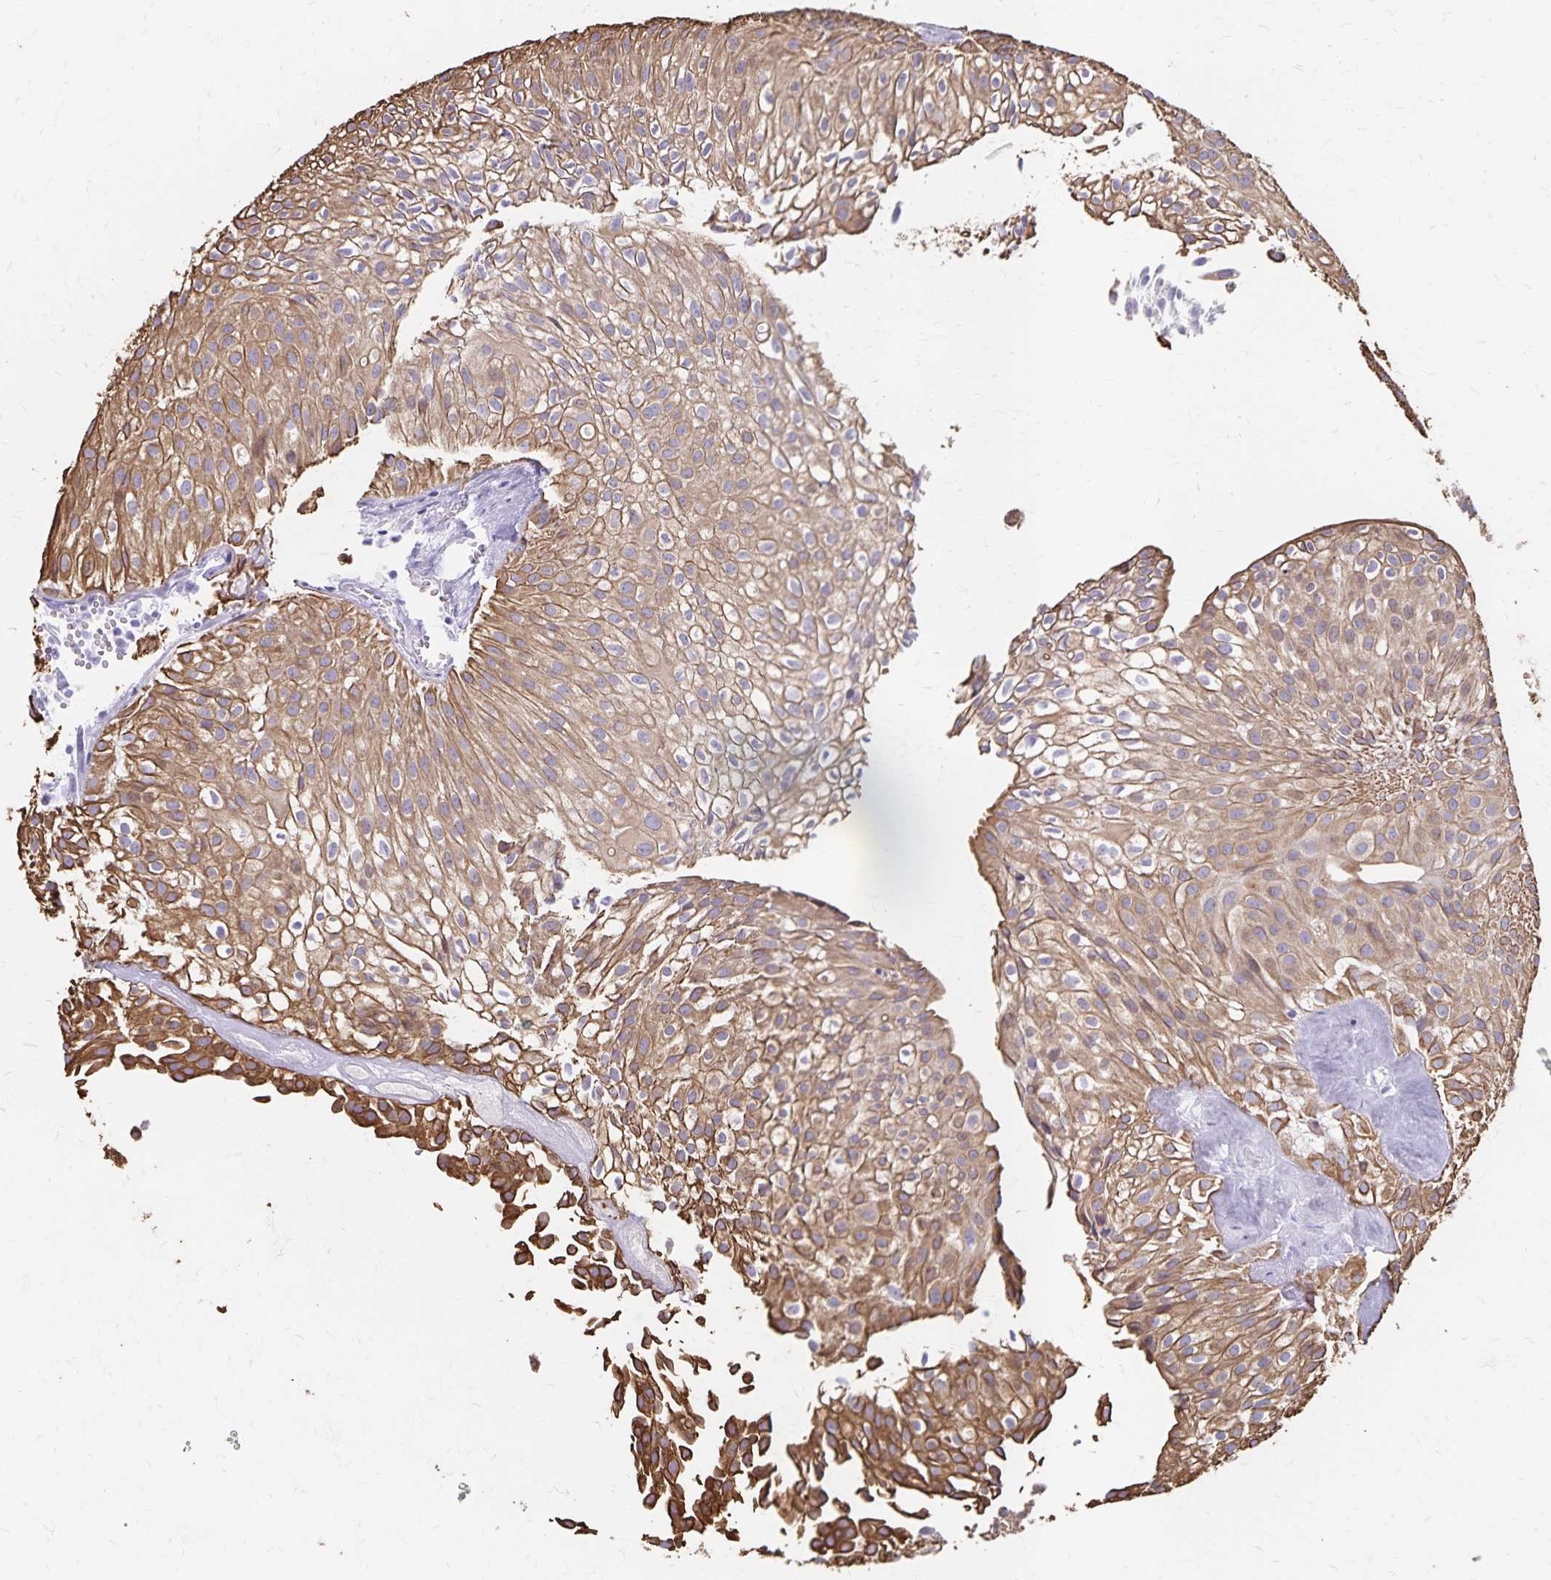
{"staining": {"intensity": "moderate", "quantity": ">75%", "location": "cytoplasmic/membranous"}, "tissue": "urothelial cancer", "cell_type": "Tumor cells", "image_type": "cancer", "snomed": [{"axis": "morphology", "description": "Urothelial carcinoma, Low grade"}, {"axis": "topography", "description": "Urinary bladder"}], "caption": "Immunohistochemical staining of human urothelial cancer displays medium levels of moderate cytoplasmic/membranous positivity in approximately >75% of tumor cells.", "gene": "GPBAR1", "patient": {"sex": "male", "age": 70}}